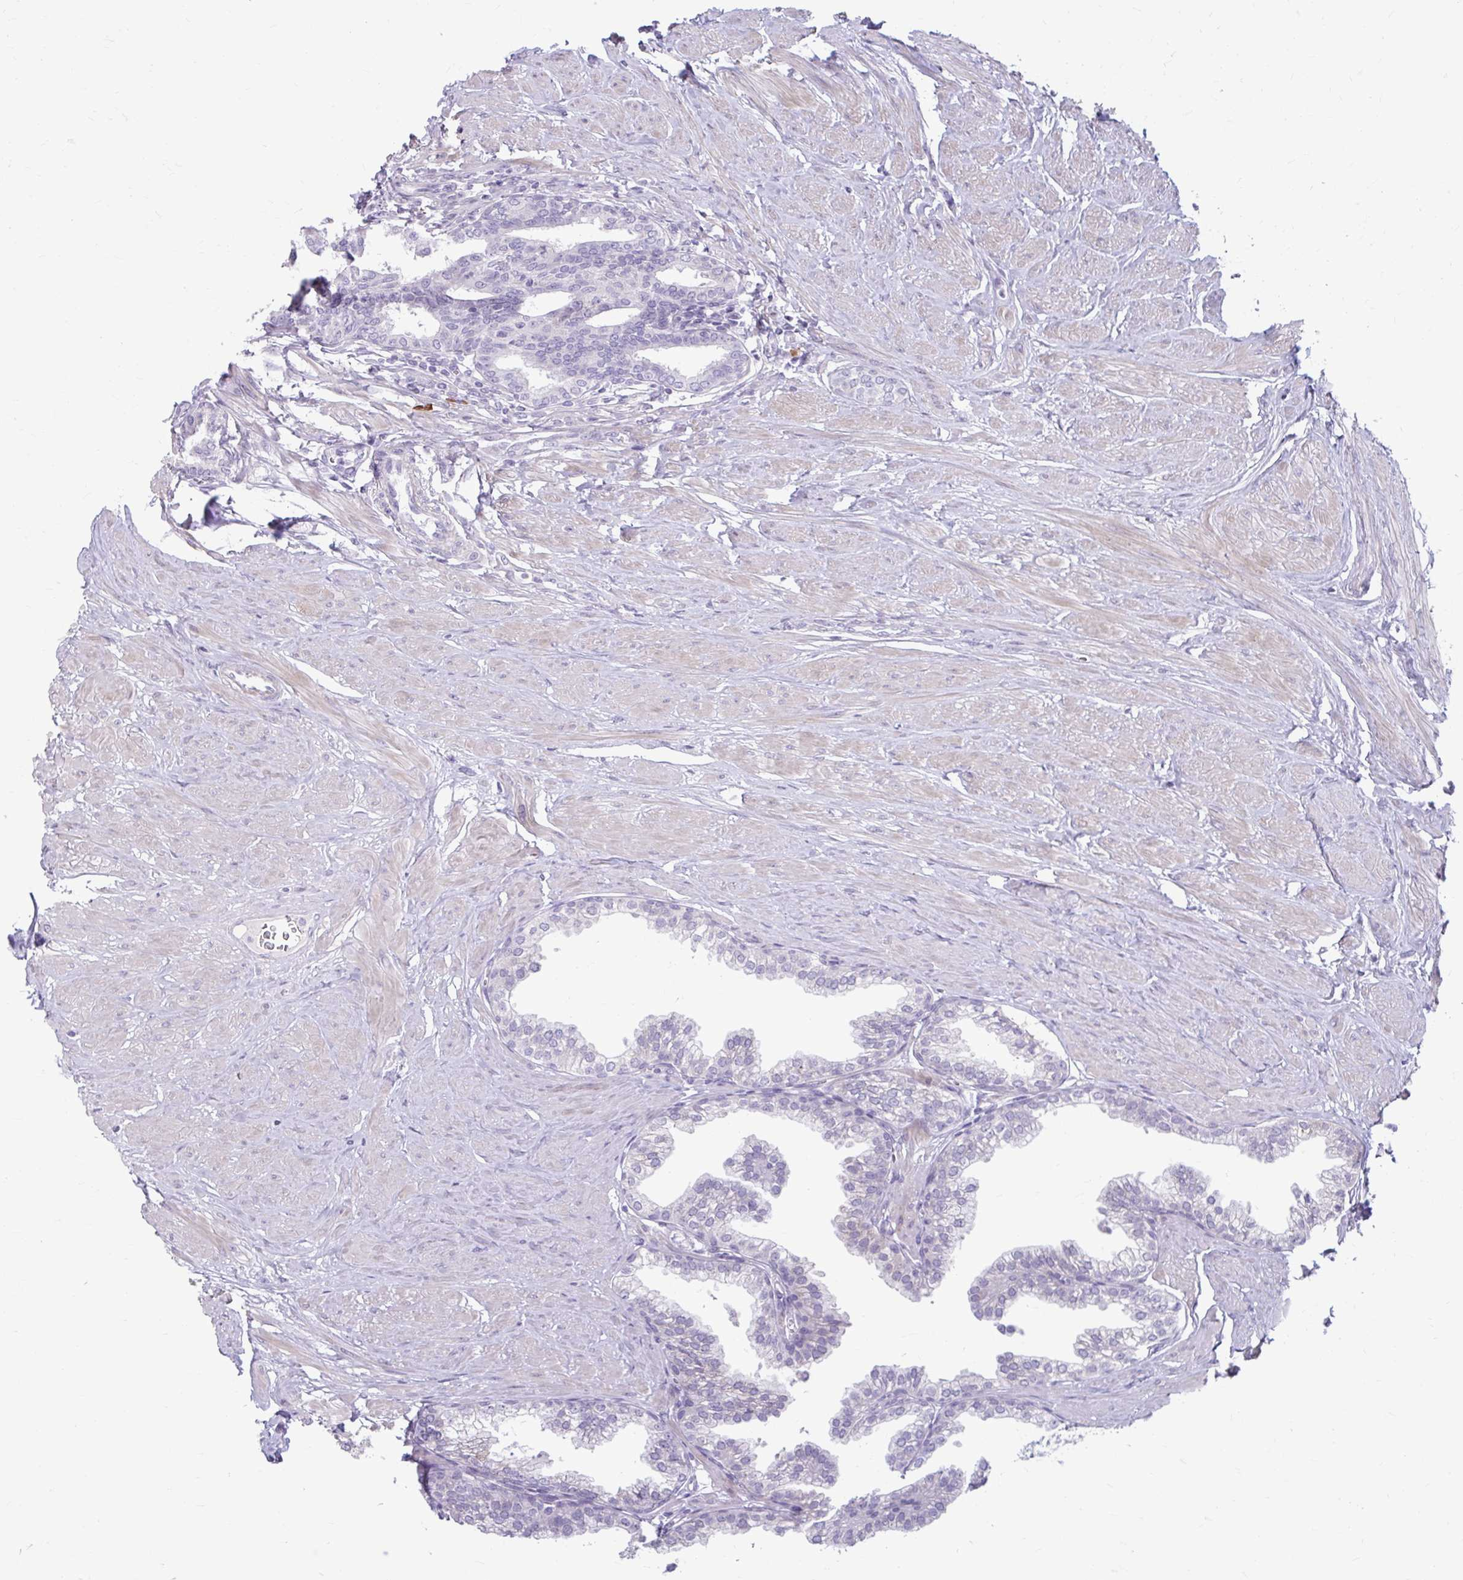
{"staining": {"intensity": "negative", "quantity": "none", "location": "none"}, "tissue": "prostate", "cell_type": "Glandular cells", "image_type": "normal", "snomed": [{"axis": "morphology", "description": "Normal tissue, NOS"}, {"axis": "topography", "description": "Prostate"}, {"axis": "topography", "description": "Peripheral nerve tissue"}], "caption": "Immunohistochemical staining of benign prostate reveals no significant positivity in glandular cells.", "gene": "MSMO1", "patient": {"sex": "male", "age": 55}}